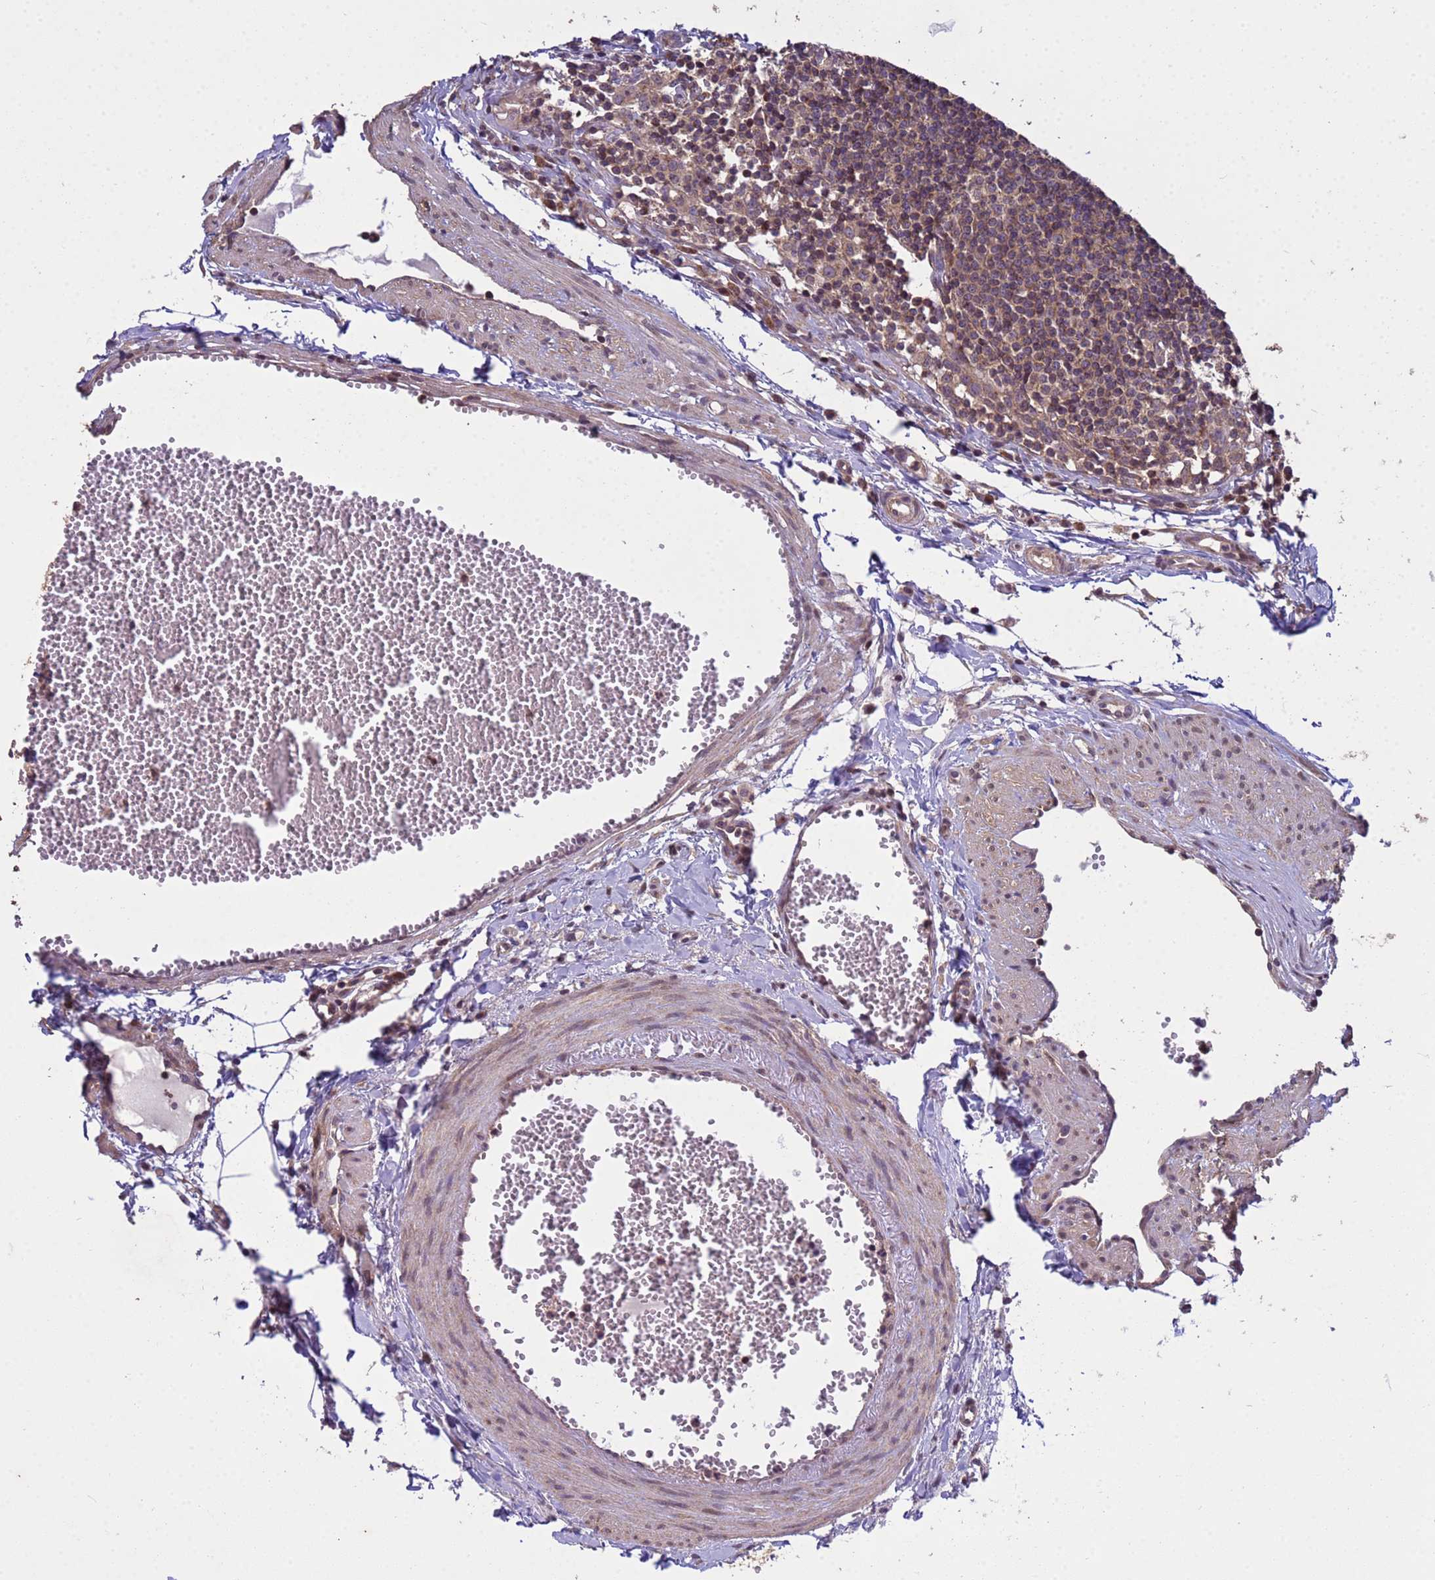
{"staining": {"intensity": "moderate", "quantity": "25%-75%", "location": "cytoplasmic/membranous"}, "tissue": "lymph node", "cell_type": "Germinal center cells", "image_type": "normal", "snomed": [{"axis": "morphology", "description": "Normal tissue, NOS"}, {"axis": "topography", "description": "Lymph node"}], "caption": "Lymph node stained for a protein (brown) reveals moderate cytoplasmic/membranous positive positivity in approximately 25%-75% of germinal center cells.", "gene": "P2RX7", "patient": {"sex": "female", "age": 27}}